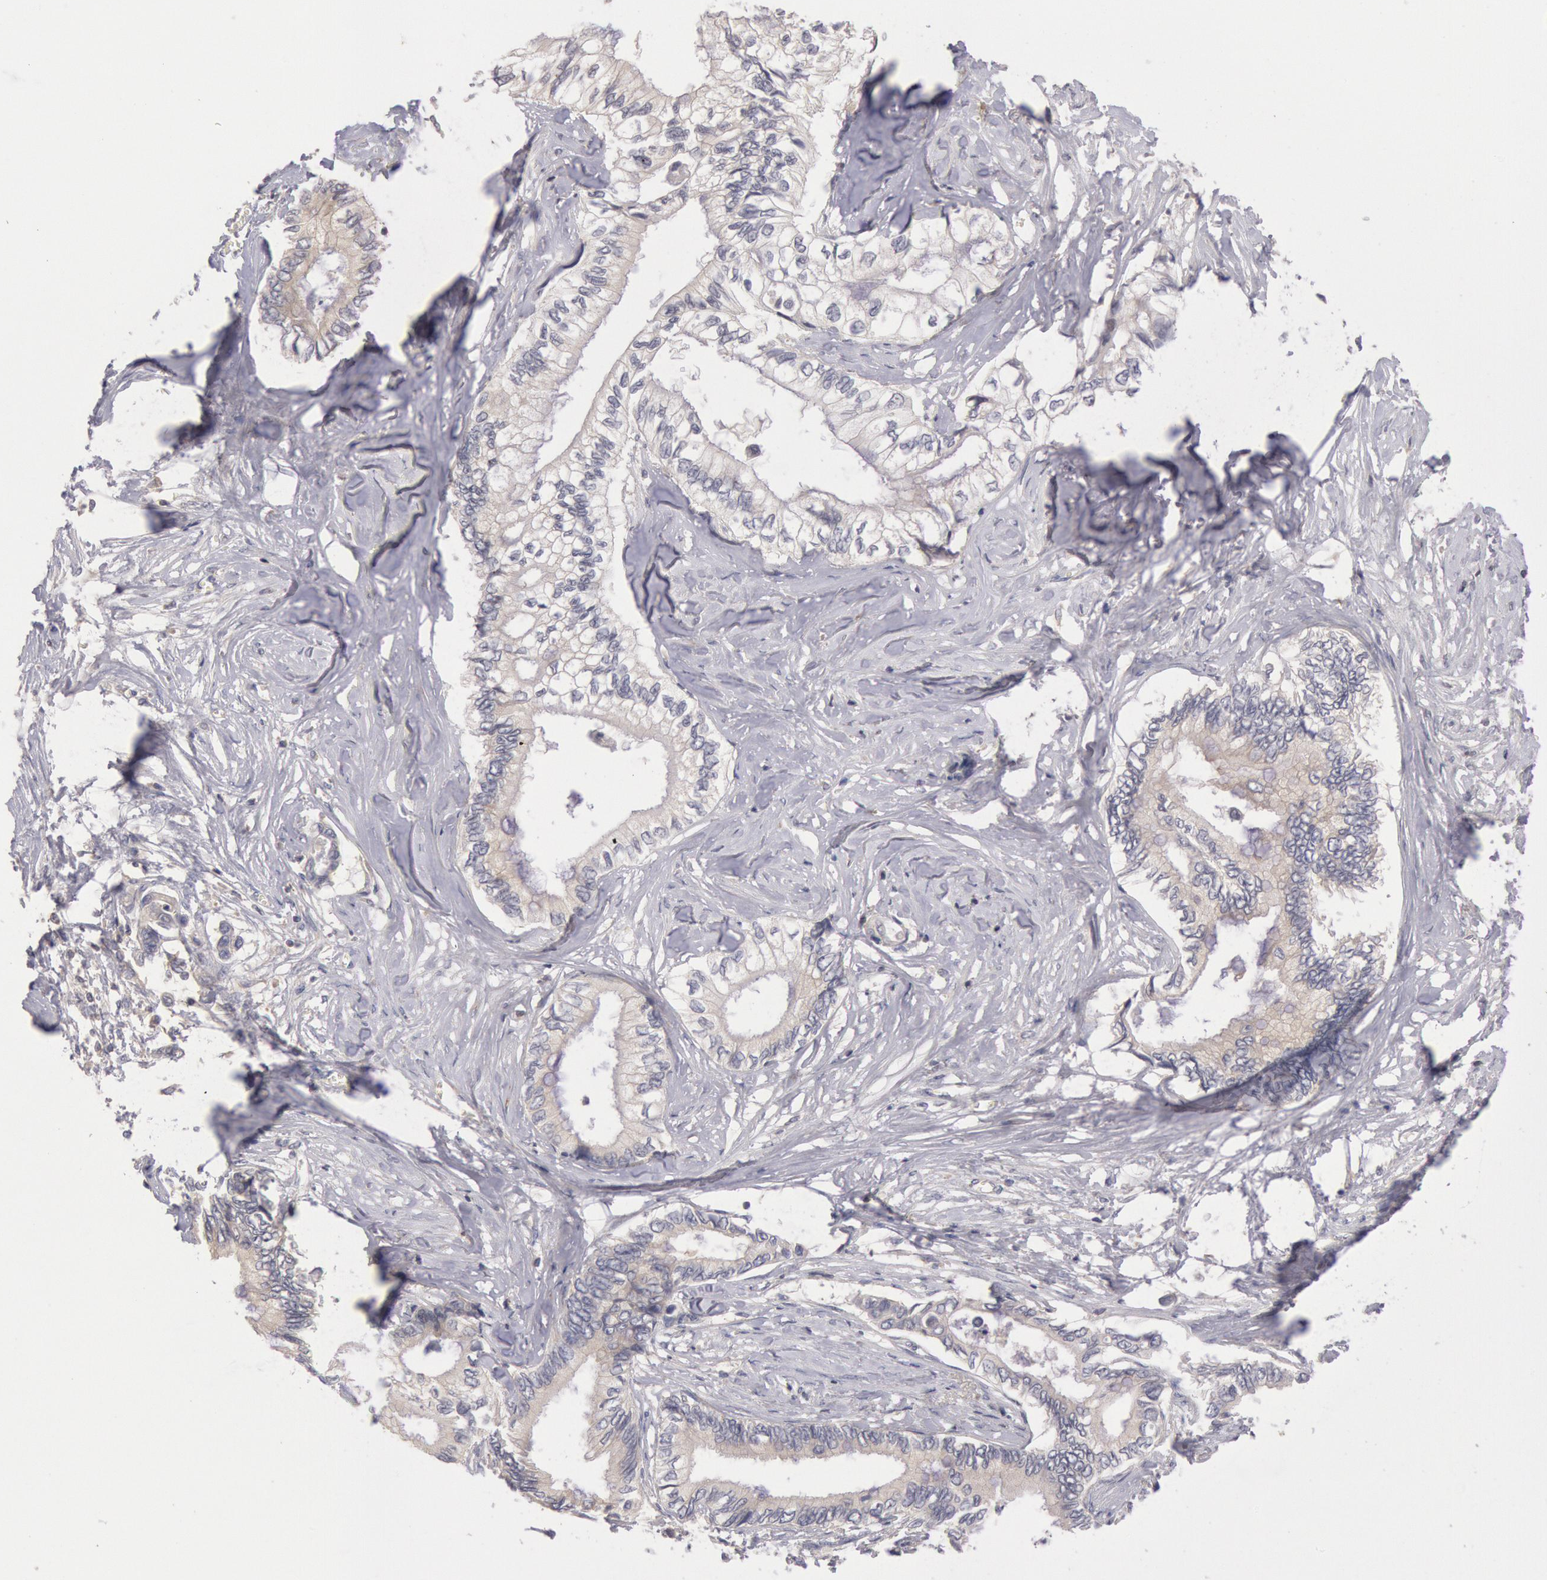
{"staining": {"intensity": "negative", "quantity": "none", "location": "none"}, "tissue": "pancreatic cancer", "cell_type": "Tumor cells", "image_type": "cancer", "snomed": [{"axis": "morphology", "description": "Adenocarcinoma, NOS"}, {"axis": "topography", "description": "Pancreas"}], "caption": "This is an IHC photomicrograph of pancreatic cancer. There is no expression in tumor cells.", "gene": "PIK3R1", "patient": {"sex": "female", "age": 66}}